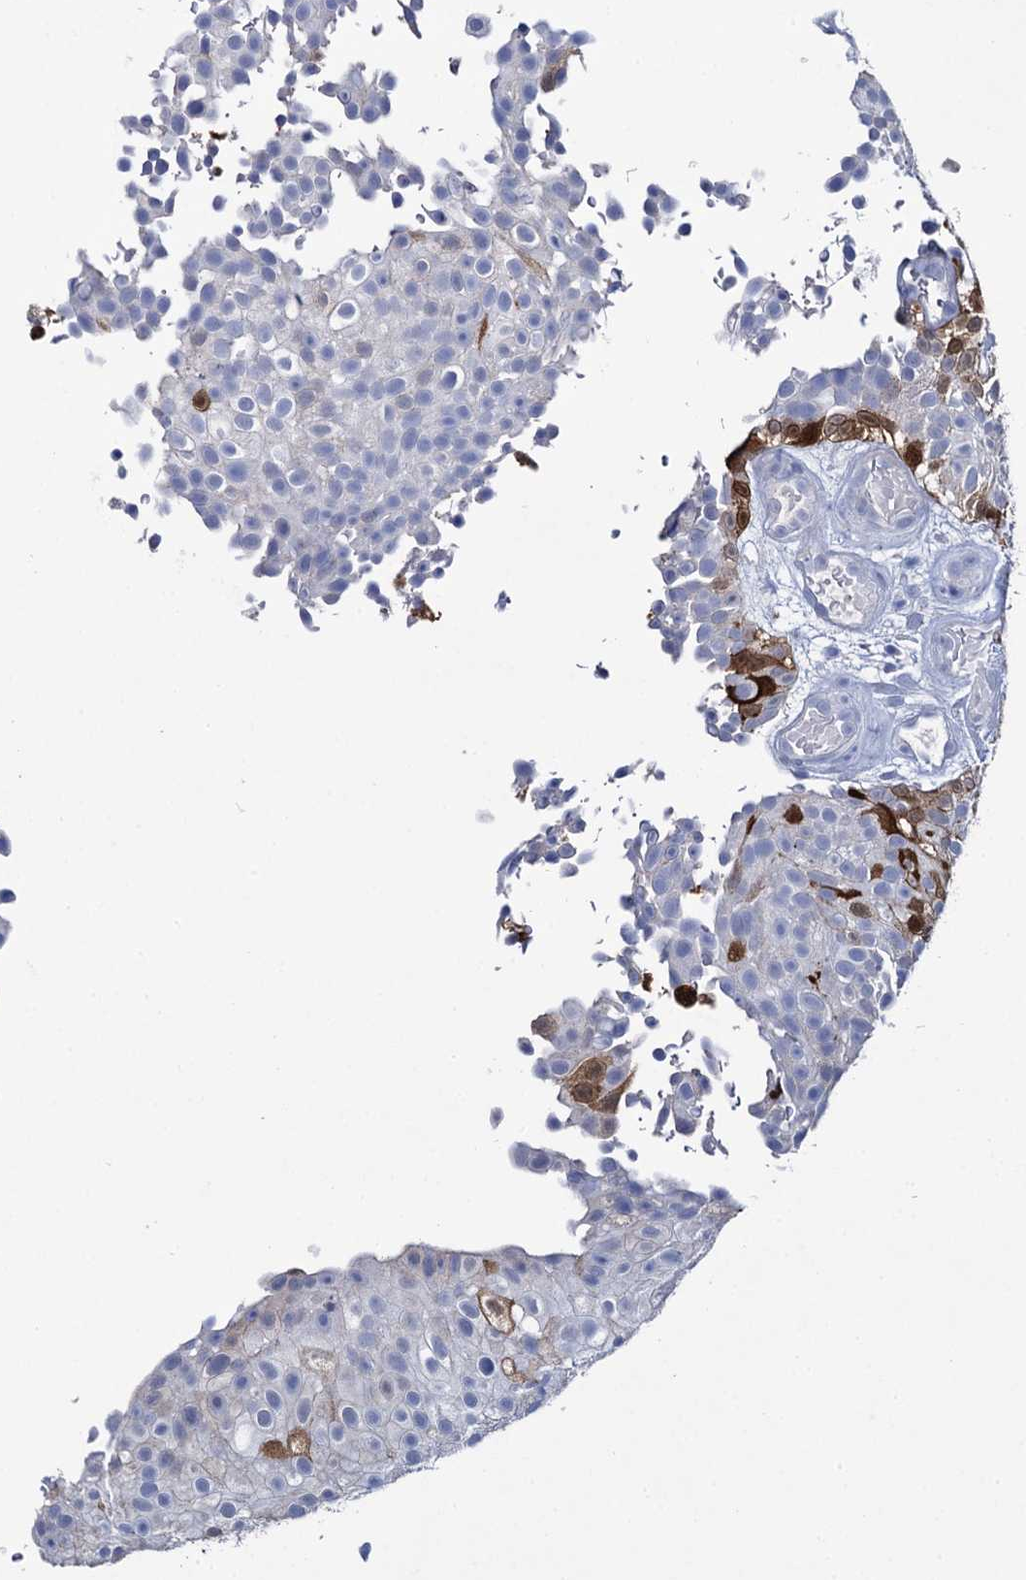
{"staining": {"intensity": "strong", "quantity": "<25%", "location": "cytoplasmic/membranous"}, "tissue": "urothelial cancer", "cell_type": "Tumor cells", "image_type": "cancer", "snomed": [{"axis": "morphology", "description": "Urothelial carcinoma, Low grade"}, {"axis": "topography", "description": "Urinary bladder"}], "caption": "Urothelial cancer stained with a protein marker shows strong staining in tumor cells.", "gene": "FABP5", "patient": {"sex": "male", "age": 78}}